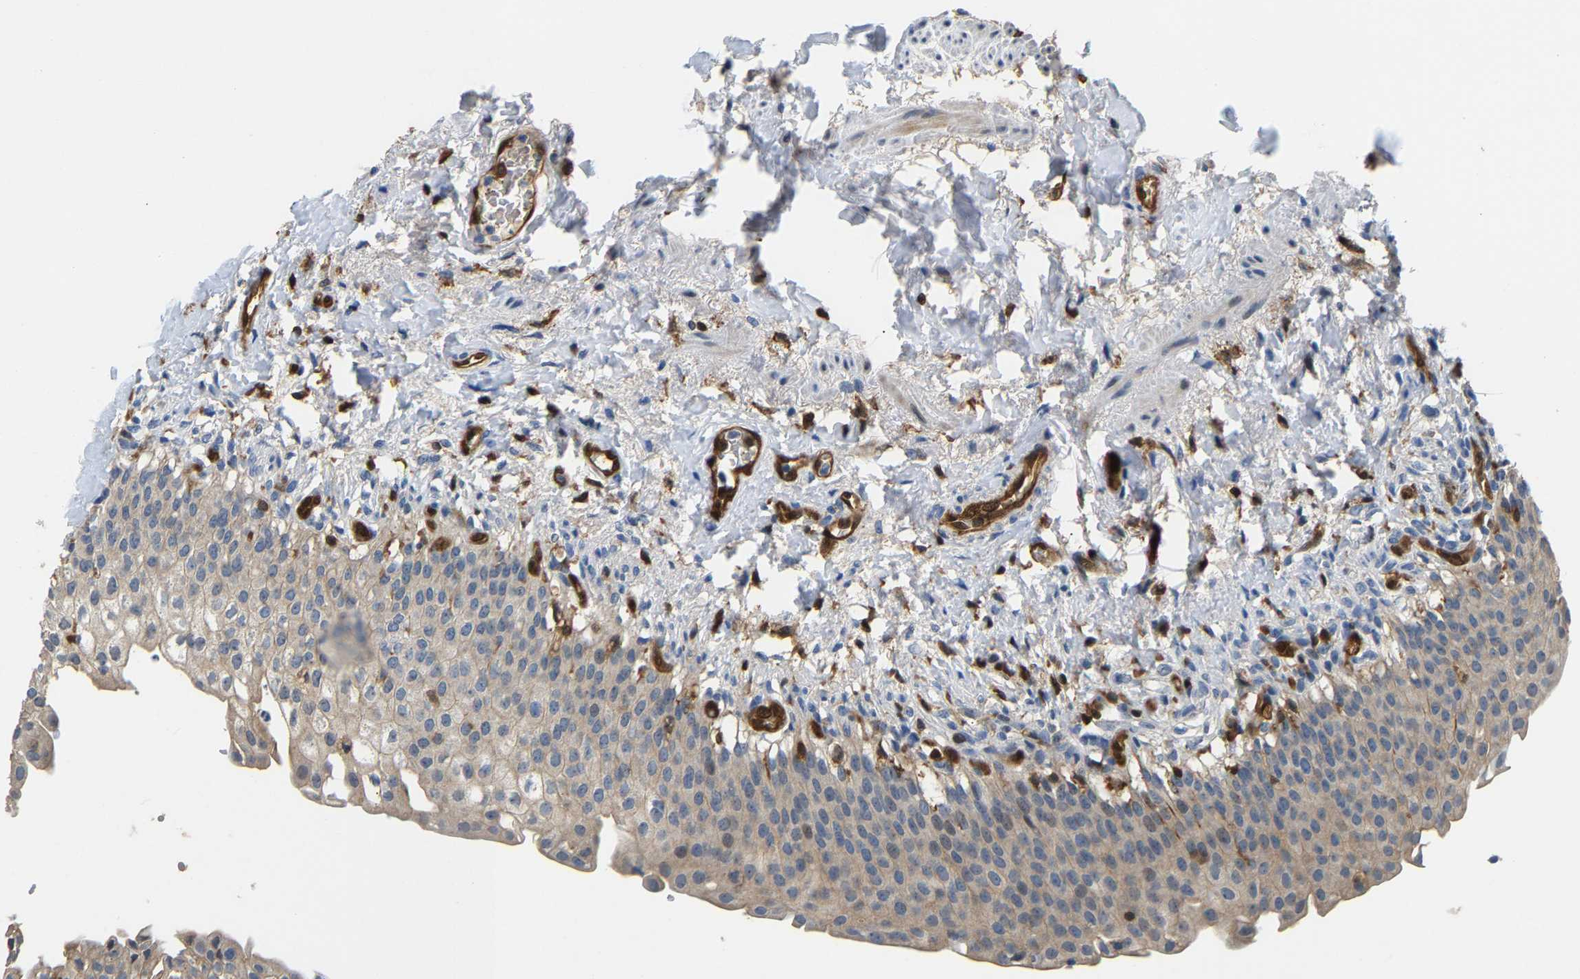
{"staining": {"intensity": "weak", "quantity": ">75%", "location": "cytoplasmic/membranous"}, "tissue": "urinary bladder", "cell_type": "Urothelial cells", "image_type": "normal", "snomed": [{"axis": "morphology", "description": "Normal tissue, NOS"}, {"axis": "topography", "description": "Urinary bladder"}], "caption": "Urothelial cells exhibit low levels of weak cytoplasmic/membranous expression in approximately >75% of cells in normal urinary bladder. The staining is performed using DAB (3,3'-diaminobenzidine) brown chromogen to label protein expression. The nuclei are counter-stained blue using hematoxylin.", "gene": "GIMAP7", "patient": {"sex": "female", "age": 60}}